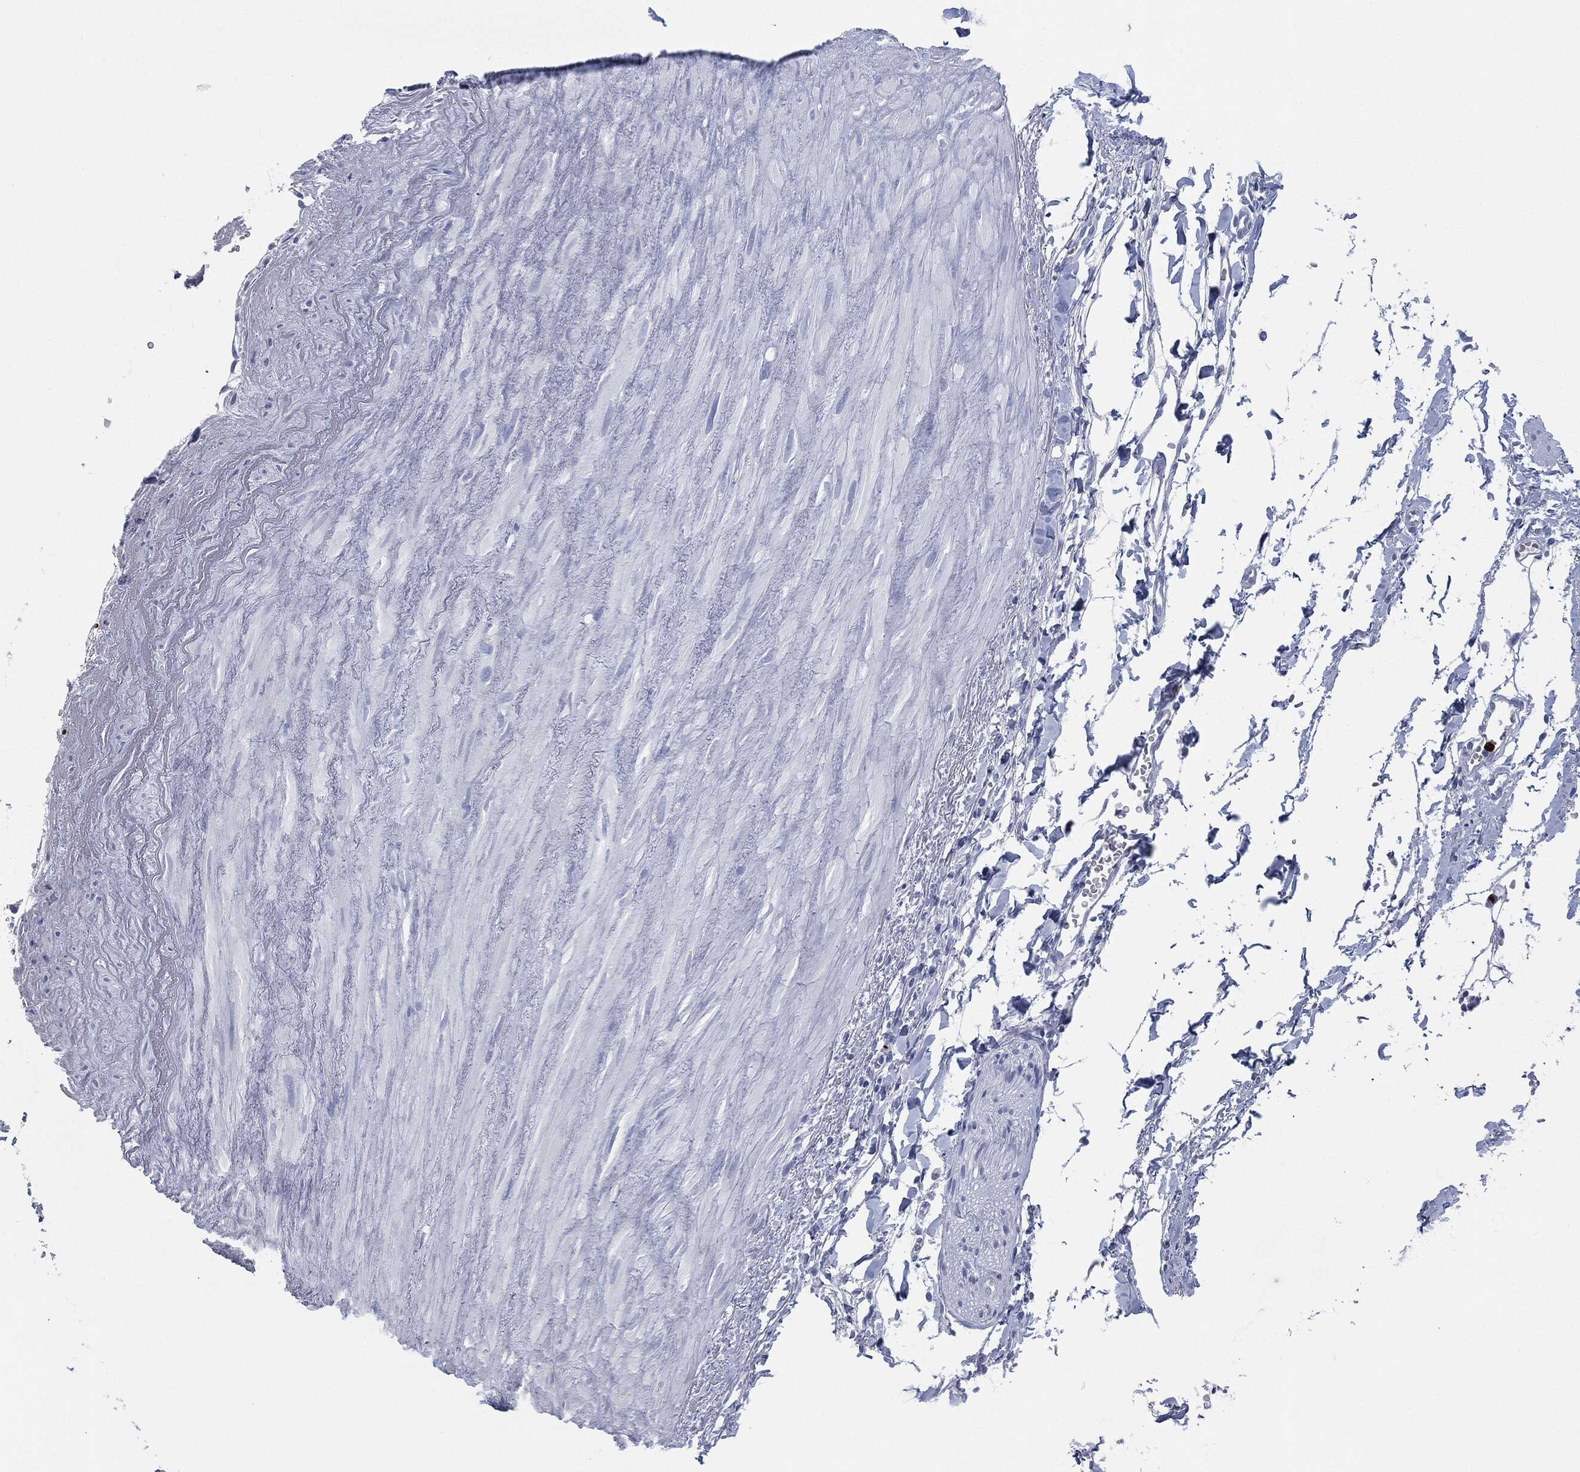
{"staining": {"intensity": "negative", "quantity": "none", "location": "none"}, "tissue": "soft tissue", "cell_type": "Fibroblasts", "image_type": "normal", "snomed": [{"axis": "morphology", "description": "Normal tissue, NOS"}, {"axis": "morphology", "description": "Adenocarcinoma, NOS"}, {"axis": "topography", "description": "Pancreas"}, {"axis": "topography", "description": "Peripheral nerve tissue"}], "caption": "DAB (3,3'-diaminobenzidine) immunohistochemical staining of benign soft tissue reveals no significant staining in fibroblasts.", "gene": "CEACAM8", "patient": {"sex": "male", "age": 61}}